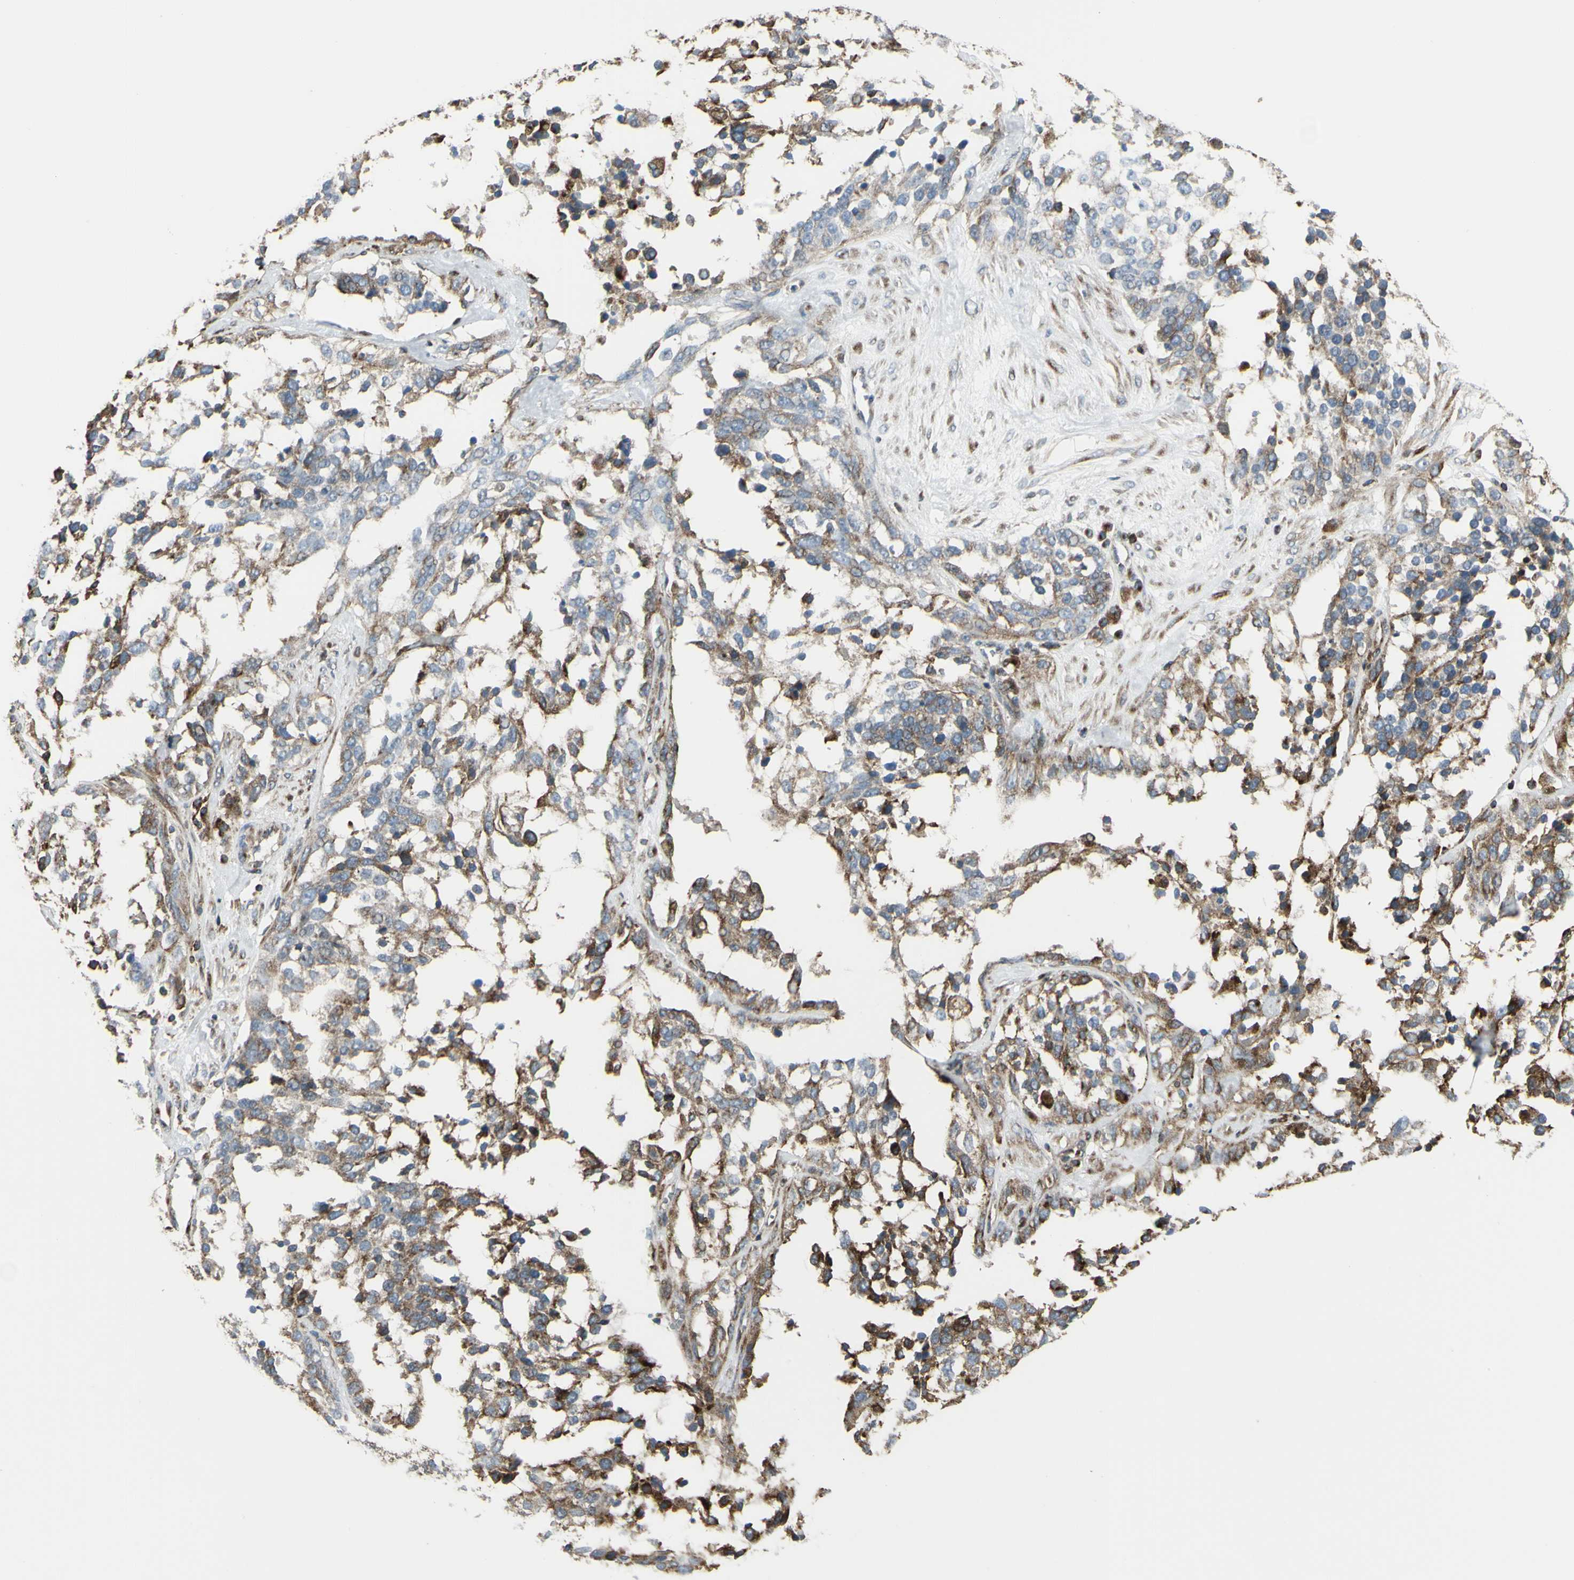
{"staining": {"intensity": "moderate", "quantity": "25%-75%", "location": "cytoplasmic/membranous"}, "tissue": "ovarian cancer", "cell_type": "Tumor cells", "image_type": "cancer", "snomed": [{"axis": "morphology", "description": "Cystadenocarcinoma, serous, NOS"}, {"axis": "topography", "description": "Ovary"}], "caption": "High-power microscopy captured an immunohistochemistry image of serous cystadenocarcinoma (ovarian), revealing moderate cytoplasmic/membranous expression in approximately 25%-75% of tumor cells. (brown staining indicates protein expression, while blue staining denotes nuclei).", "gene": "NAPA", "patient": {"sex": "female", "age": 44}}